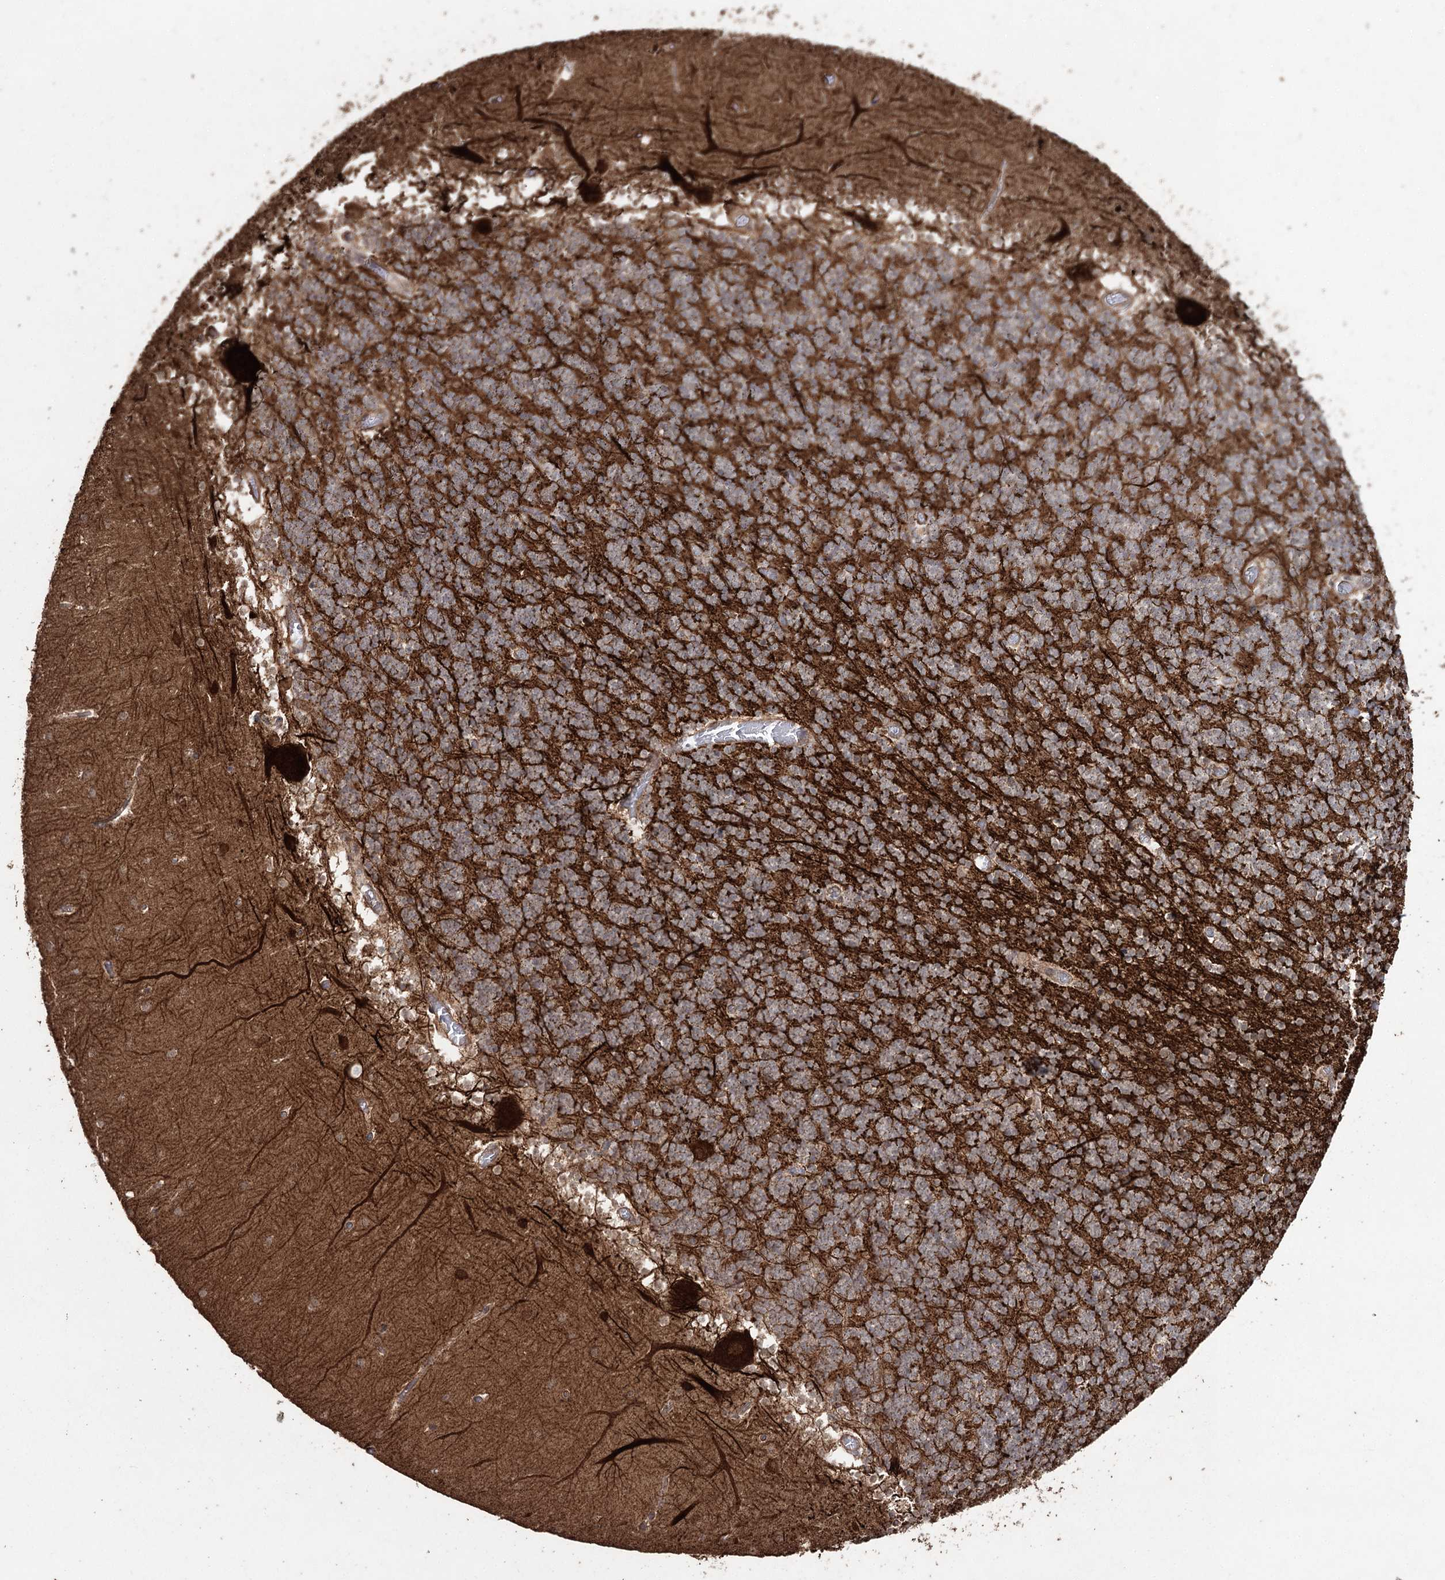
{"staining": {"intensity": "strong", "quantity": "25%-75%", "location": "cytoplasmic/membranous"}, "tissue": "cerebellum", "cell_type": "Cells in granular layer", "image_type": "normal", "snomed": [{"axis": "morphology", "description": "Normal tissue, NOS"}, {"axis": "topography", "description": "Cerebellum"}], "caption": "Brown immunohistochemical staining in normal human cerebellum shows strong cytoplasmic/membranous expression in approximately 25%-75% of cells in granular layer. The protein of interest is shown in brown color, while the nuclei are stained blue.", "gene": "SLF2", "patient": {"sex": "female", "age": 28}}